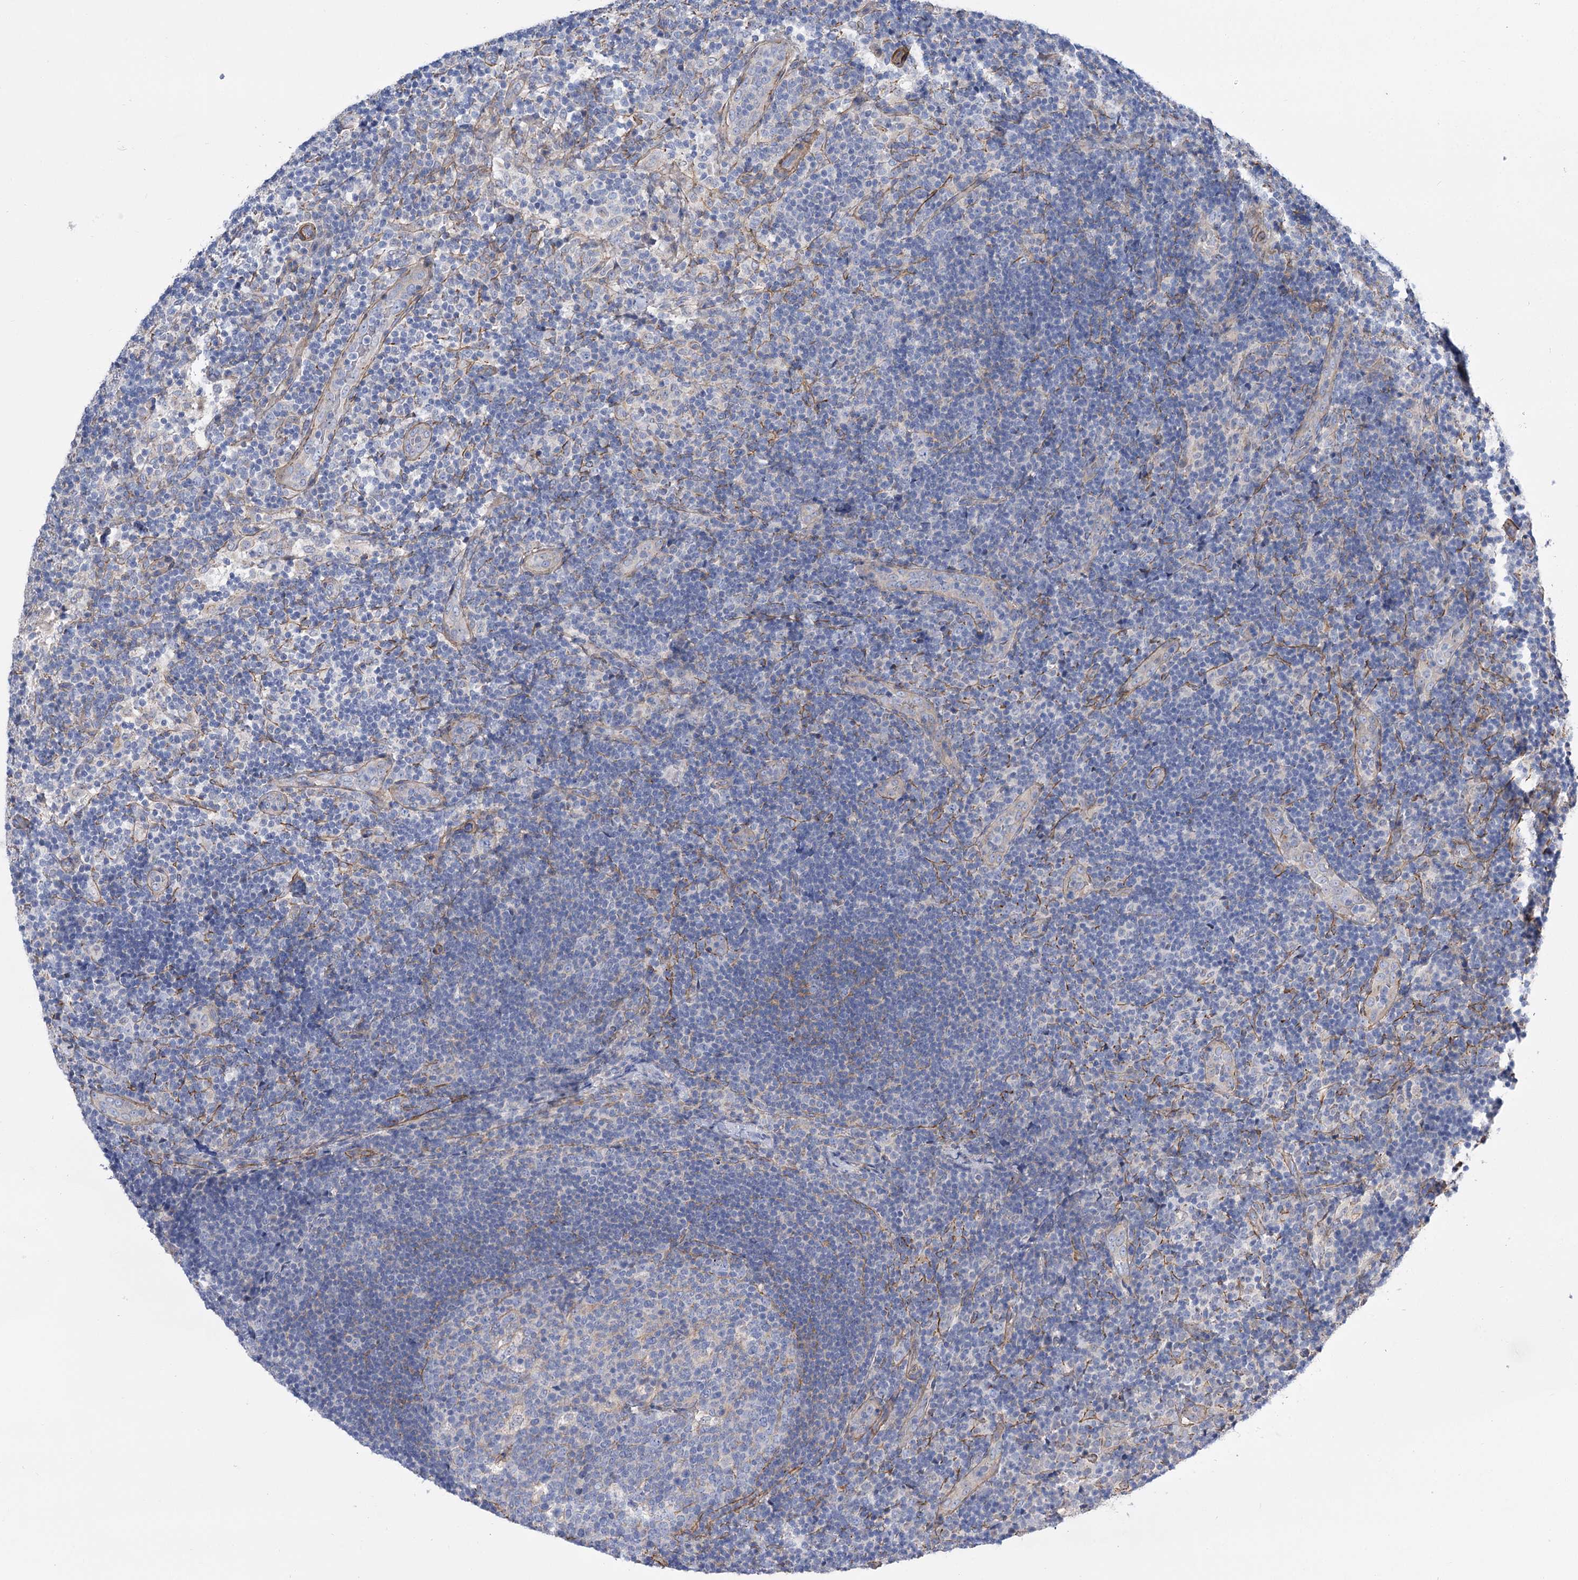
{"staining": {"intensity": "negative", "quantity": "none", "location": "none"}, "tissue": "lymph node", "cell_type": "Germinal center cells", "image_type": "normal", "snomed": [{"axis": "morphology", "description": "Normal tissue, NOS"}, {"axis": "topography", "description": "Lymph node"}], "caption": "This is a photomicrograph of immunohistochemistry (IHC) staining of unremarkable lymph node, which shows no expression in germinal center cells.", "gene": "WASHC3", "patient": {"sex": "female", "age": 22}}